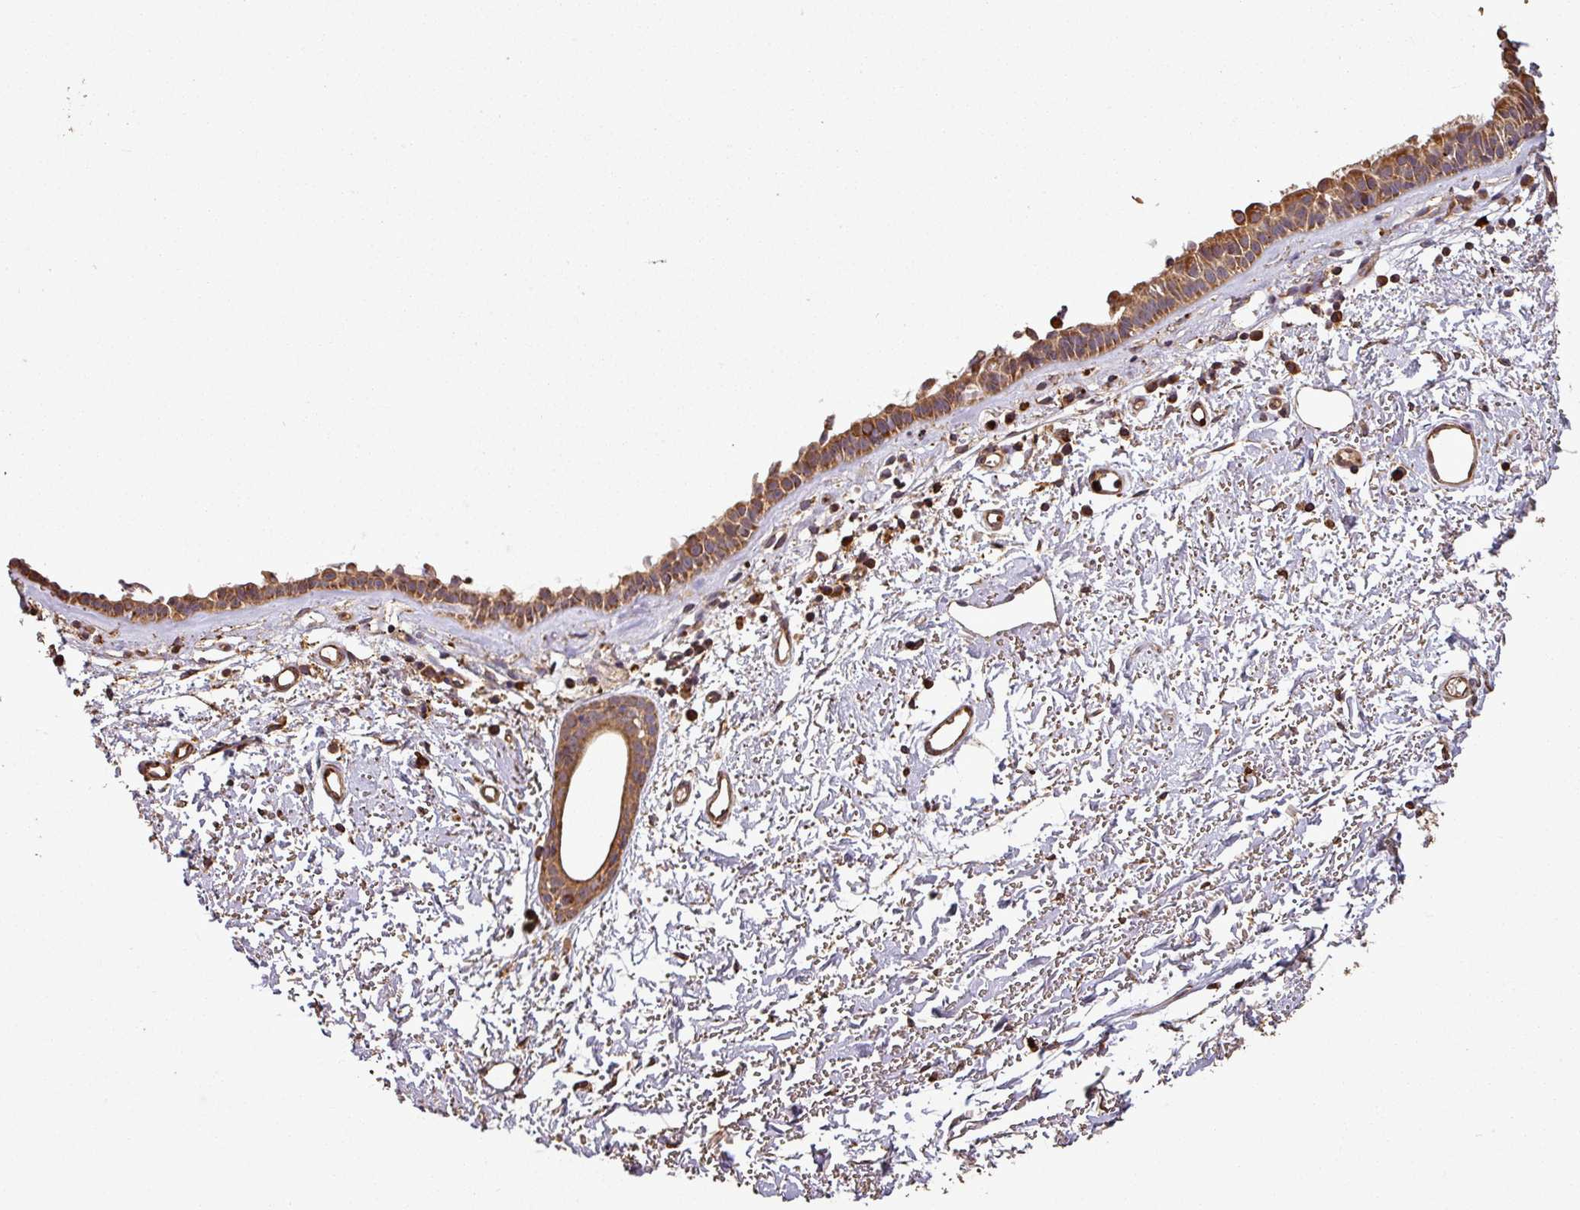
{"staining": {"intensity": "moderate", "quantity": ">75%", "location": "cytoplasmic/membranous"}, "tissue": "nasopharynx", "cell_type": "Respiratory epithelial cells", "image_type": "normal", "snomed": [{"axis": "morphology", "description": "Normal tissue, NOS"}, {"axis": "topography", "description": "Cartilage tissue"}, {"axis": "topography", "description": "Nasopharynx"}], "caption": "Immunohistochemistry staining of benign nasopharynx, which displays medium levels of moderate cytoplasmic/membranous staining in about >75% of respiratory epithelial cells indicating moderate cytoplasmic/membranous protein positivity. The staining was performed using DAB (brown) for protein detection and nuclei were counterstained in hematoxylin (blue).", "gene": "PLEKHM1", "patient": {"sex": "male", "age": 56}}